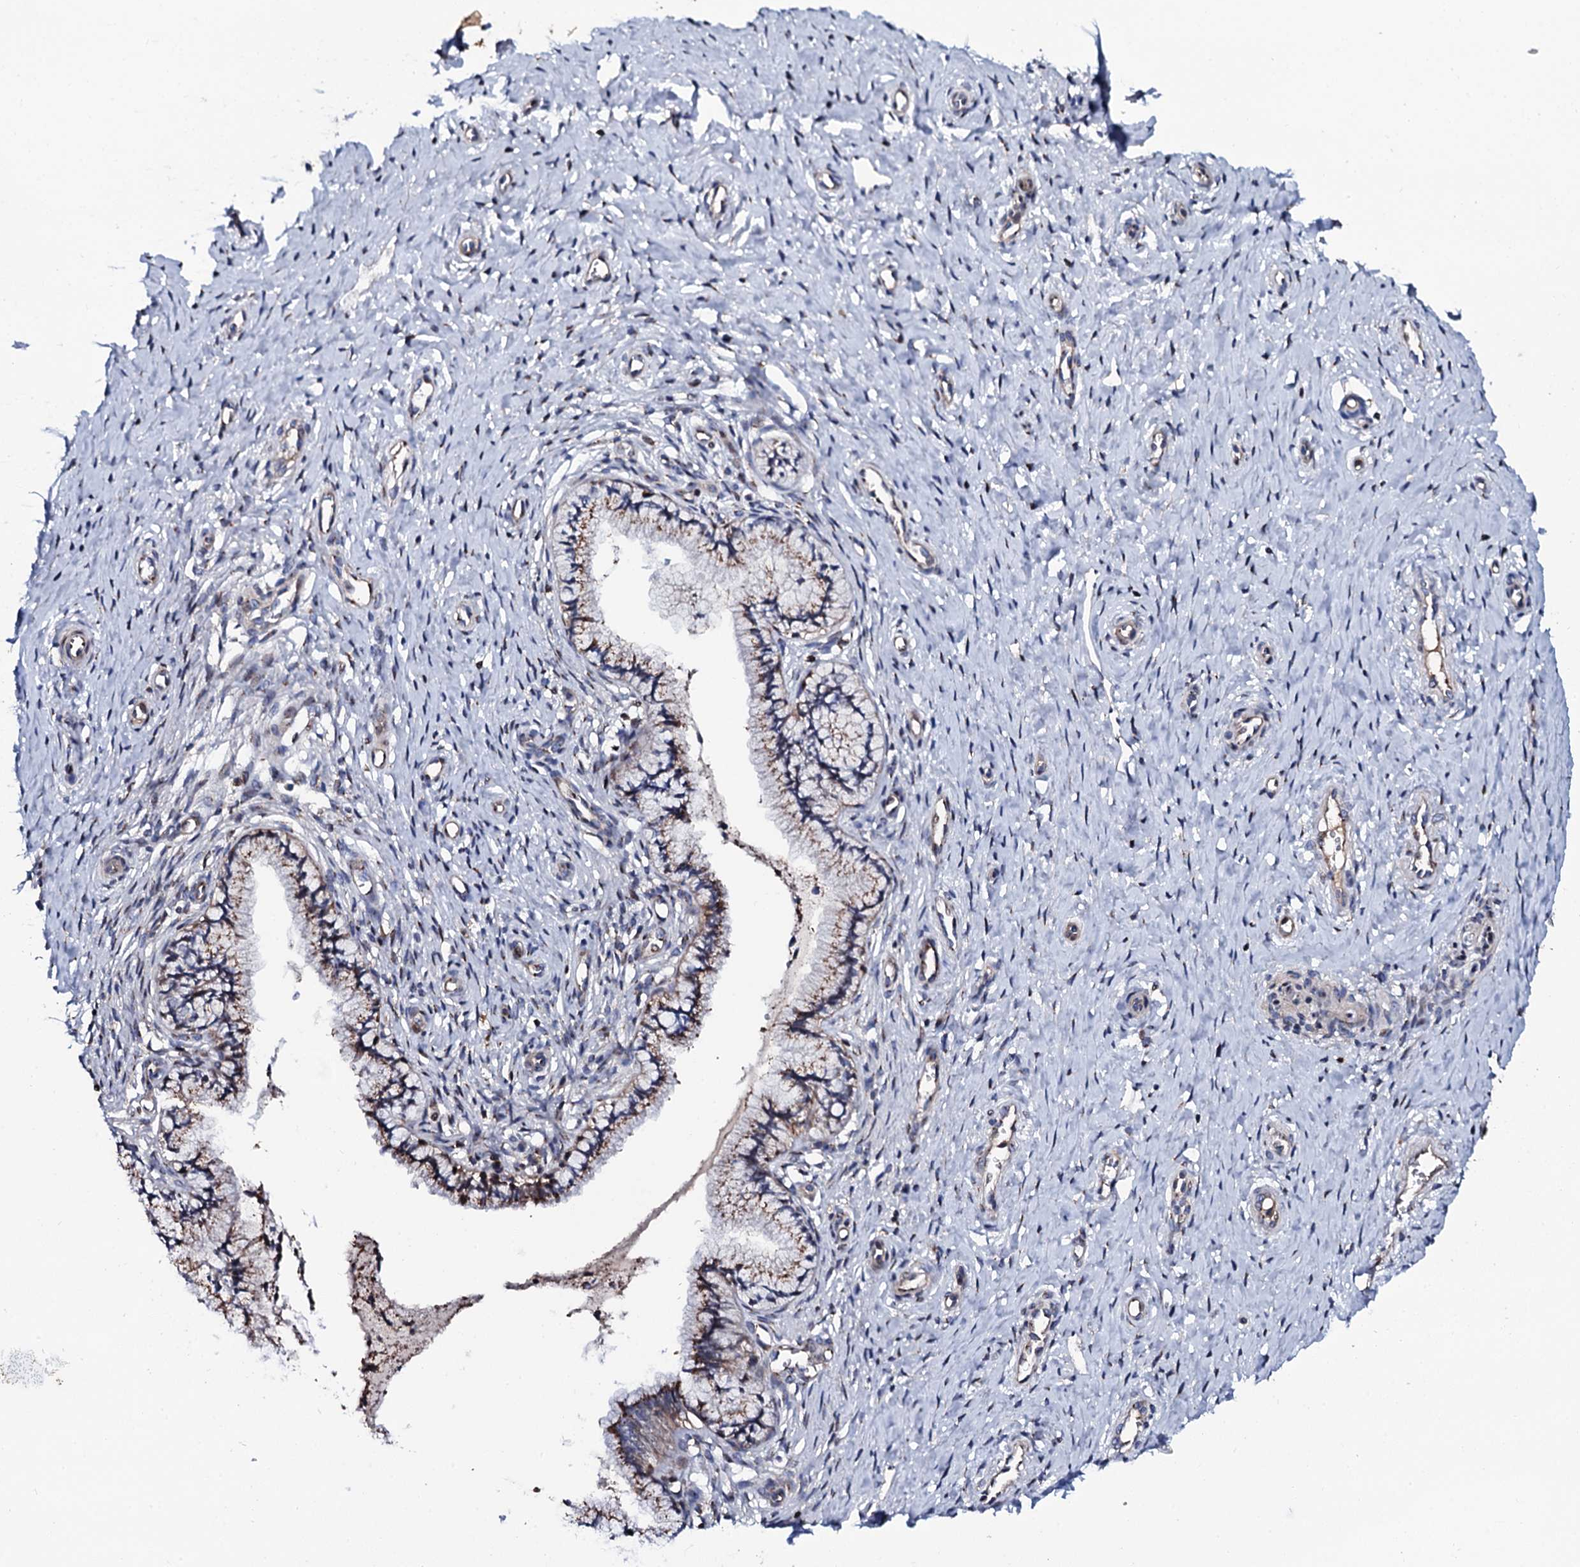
{"staining": {"intensity": "moderate", "quantity": ">75%", "location": "cytoplasmic/membranous"}, "tissue": "cervix", "cell_type": "Glandular cells", "image_type": "normal", "snomed": [{"axis": "morphology", "description": "Normal tissue, NOS"}, {"axis": "topography", "description": "Cervix"}], "caption": "Human cervix stained with a brown dye demonstrates moderate cytoplasmic/membranous positive positivity in about >75% of glandular cells.", "gene": "PLET1", "patient": {"sex": "female", "age": 36}}